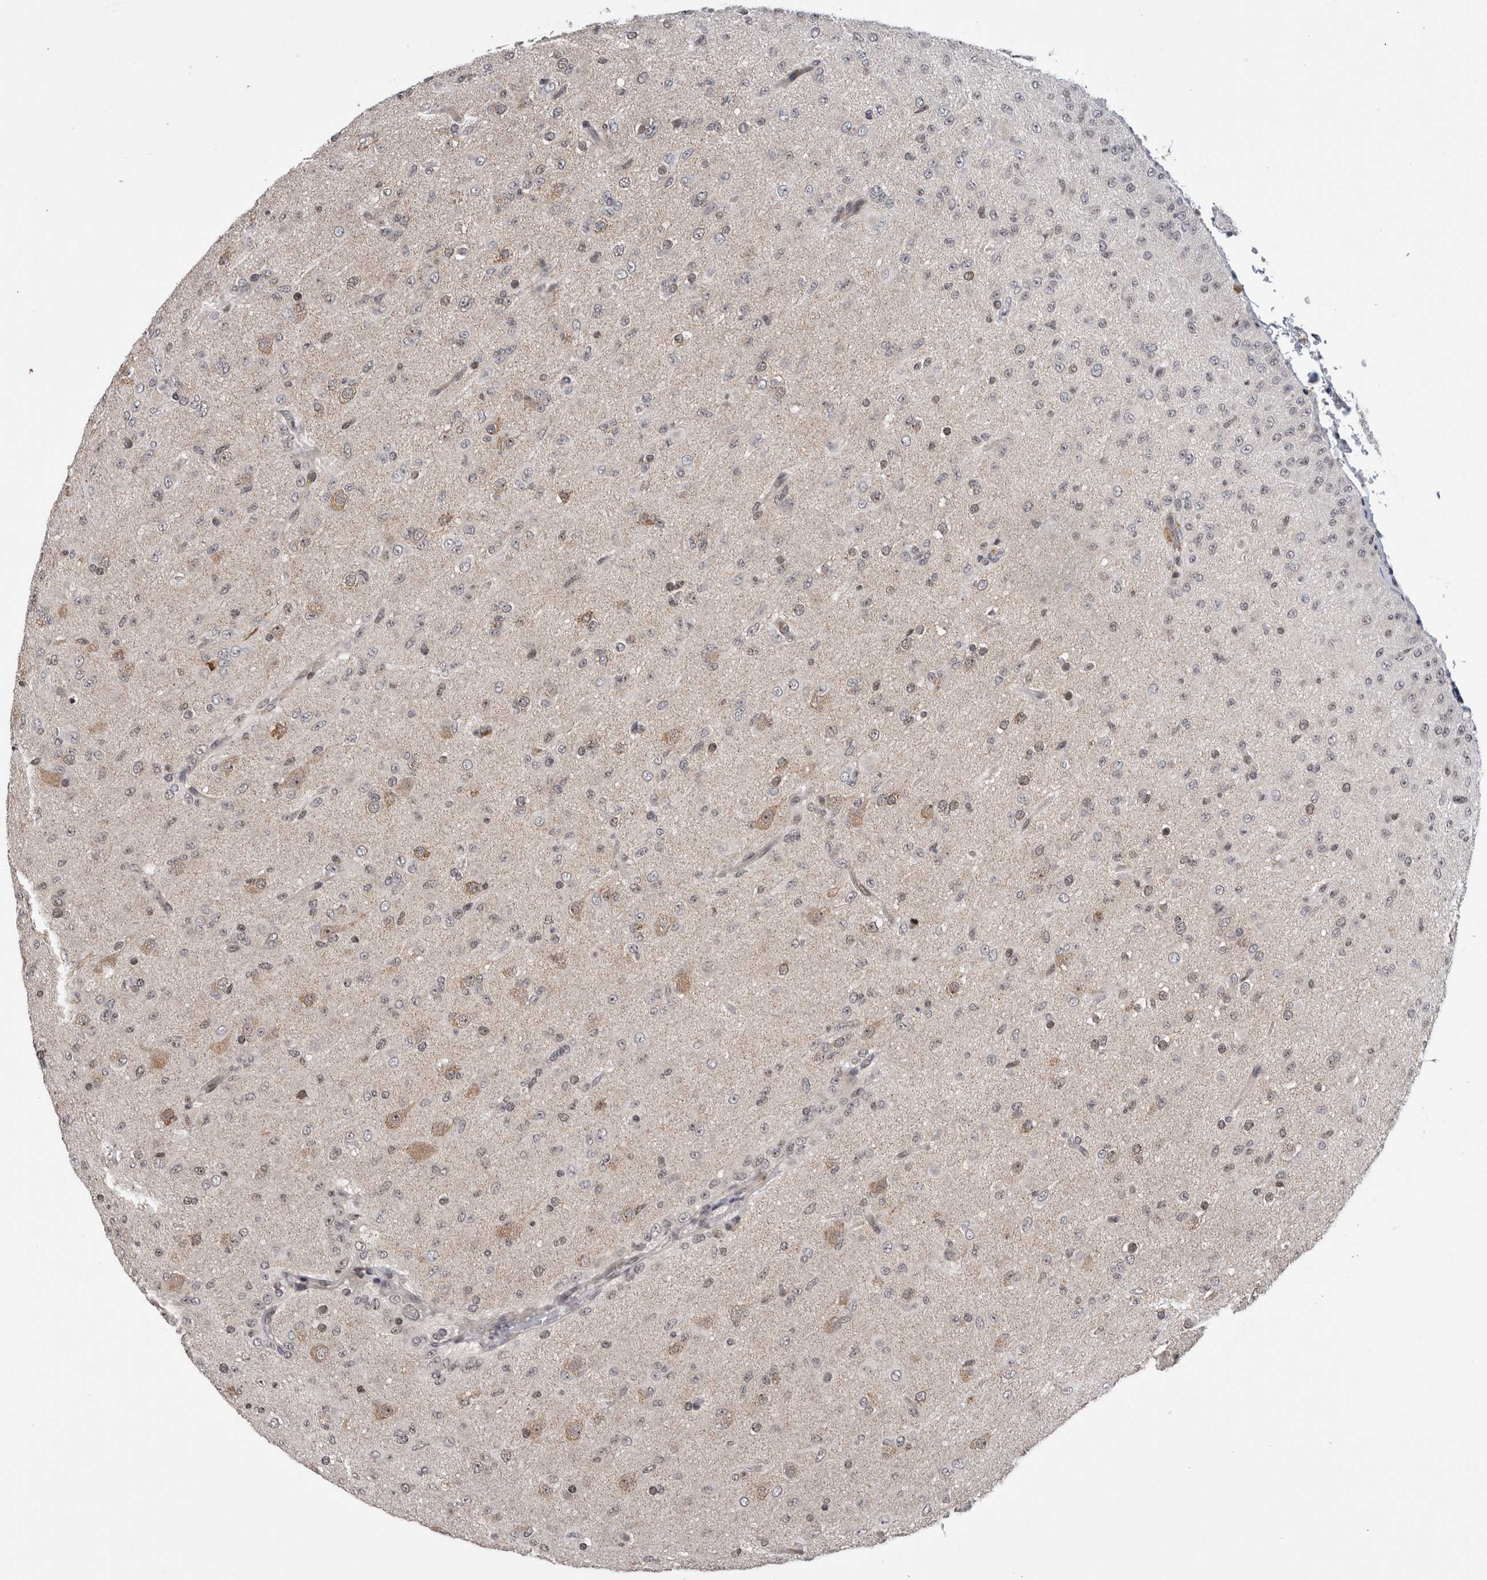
{"staining": {"intensity": "weak", "quantity": "<25%", "location": "nuclear"}, "tissue": "glioma", "cell_type": "Tumor cells", "image_type": "cancer", "snomed": [{"axis": "morphology", "description": "Glioma, malignant, Low grade"}, {"axis": "topography", "description": "Brain"}], "caption": "Immunohistochemistry (IHC) image of neoplastic tissue: human malignant low-grade glioma stained with DAB (3,3'-diaminobenzidine) reveals no significant protein expression in tumor cells.", "gene": "ZBTB11", "patient": {"sex": "male", "age": 65}}